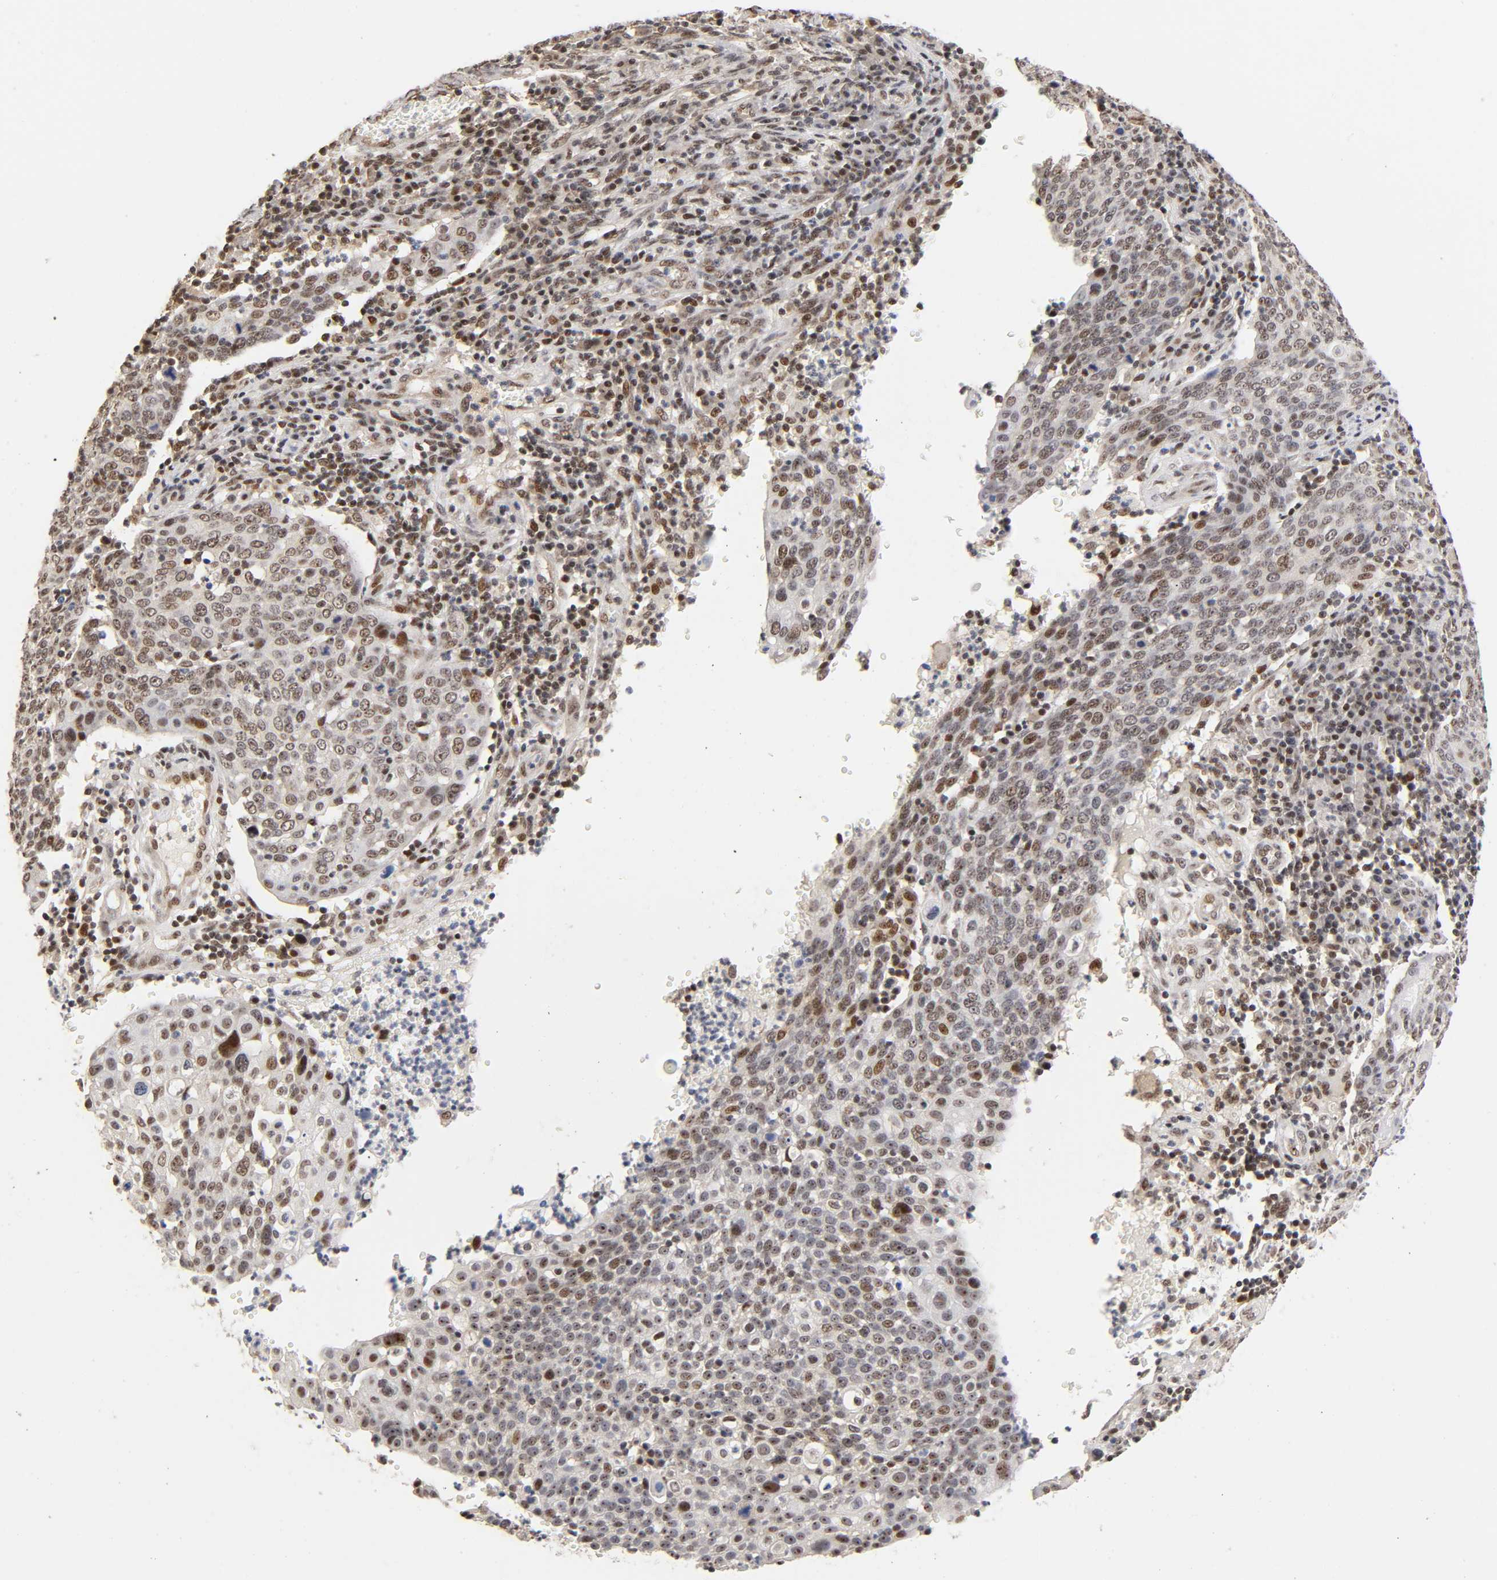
{"staining": {"intensity": "moderate", "quantity": ">75%", "location": "nuclear"}, "tissue": "cervical cancer", "cell_type": "Tumor cells", "image_type": "cancer", "snomed": [{"axis": "morphology", "description": "Squamous cell carcinoma, NOS"}, {"axis": "topography", "description": "Cervix"}], "caption": "About >75% of tumor cells in human cervical cancer reveal moderate nuclear protein staining as visualized by brown immunohistochemical staining.", "gene": "TP53RK", "patient": {"sex": "female", "age": 40}}